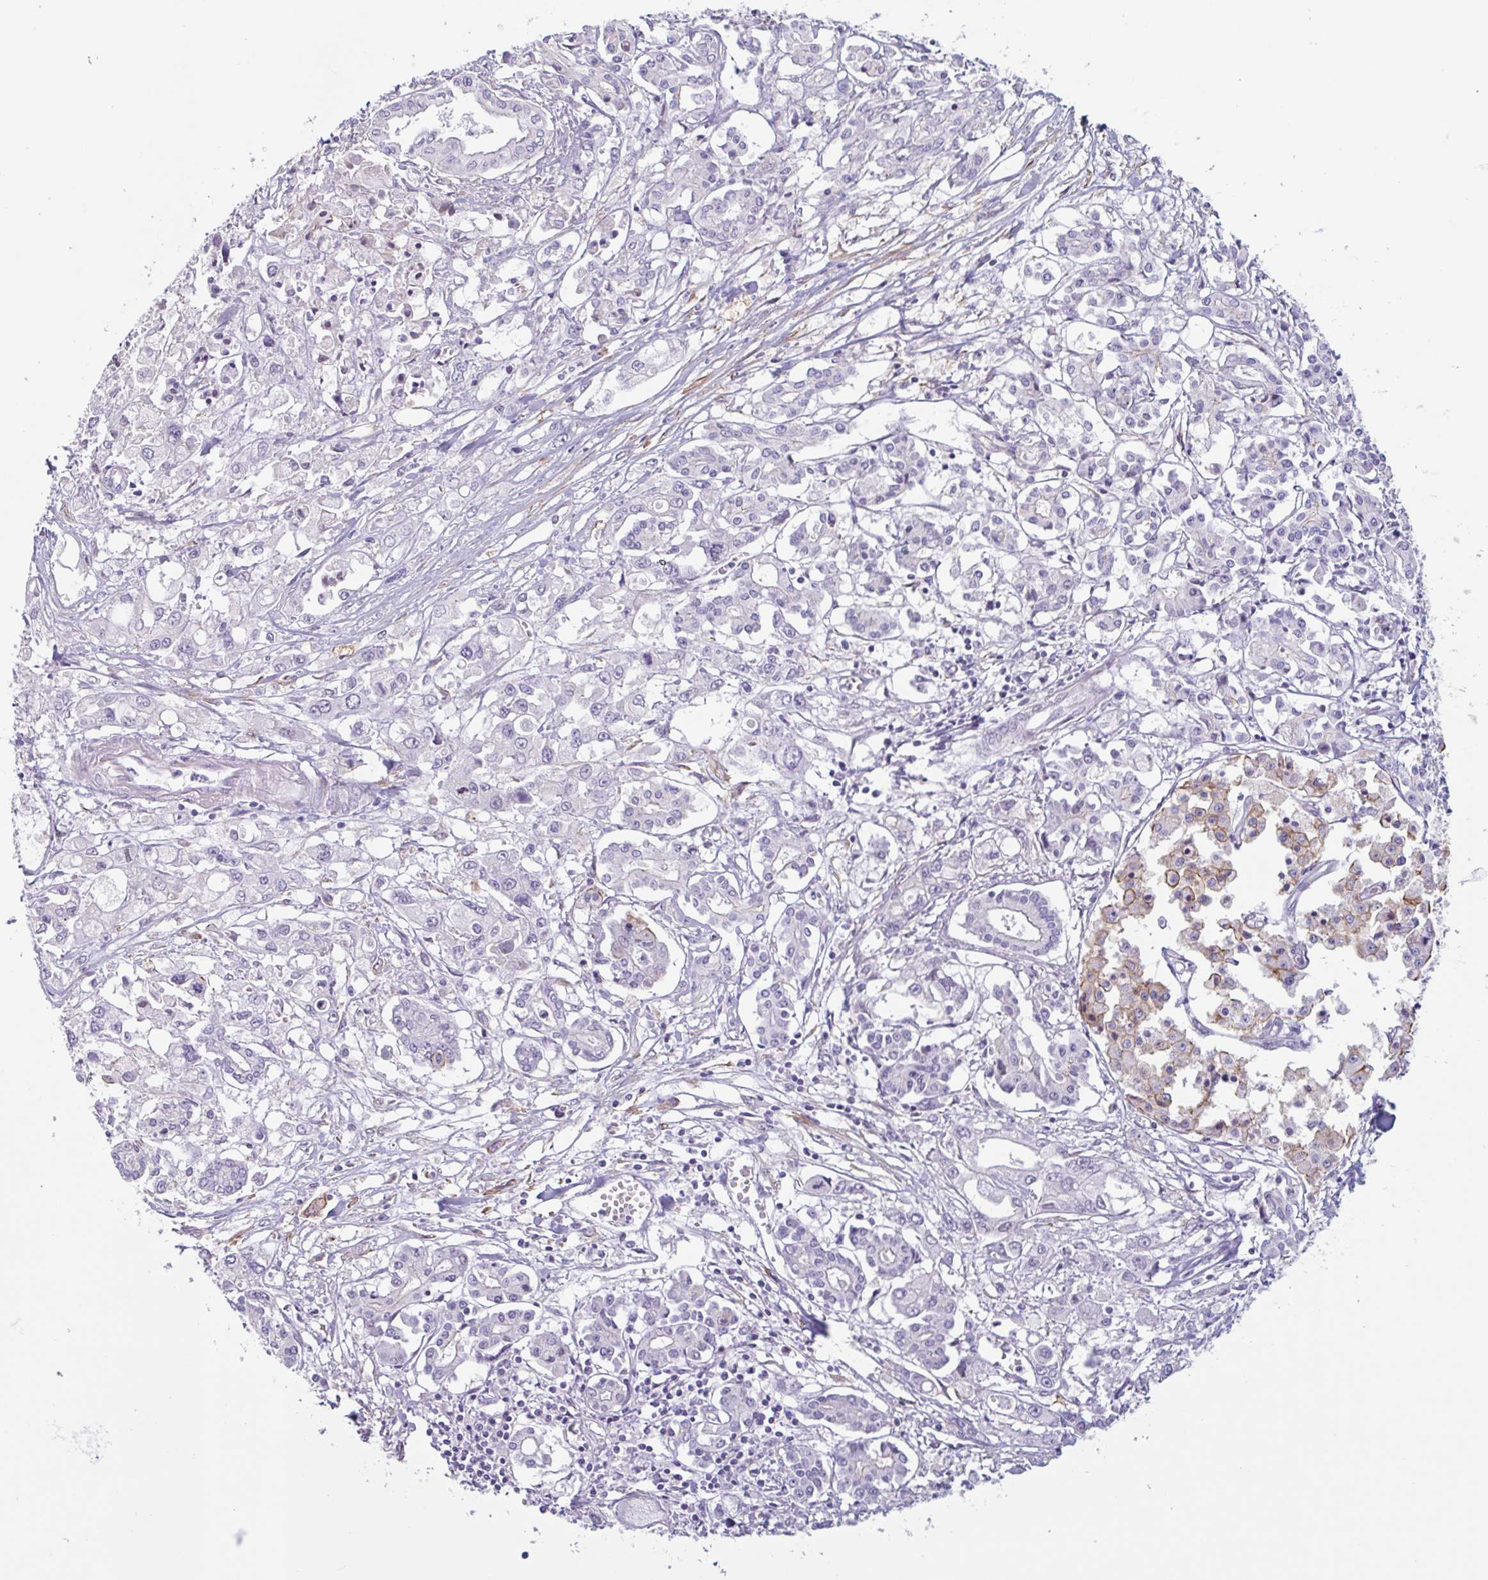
{"staining": {"intensity": "negative", "quantity": "none", "location": "none"}, "tissue": "pancreatic cancer", "cell_type": "Tumor cells", "image_type": "cancer", "snomed": [{"axis": "morphology", "description": "Adenocarcinoma, NOS"}, {"axis": "topography", "description": "Pancreas"}], "caption": "A photomicrograph of human pancreatic cancer (adenocarcinoma) is negative for staining in tumor cells. (DAB (3,3'-diaminobenzidine) immunohistochemistry, high magnification).", "gene": "MYH10", "patient": {"sex": "male", "age": 71}}